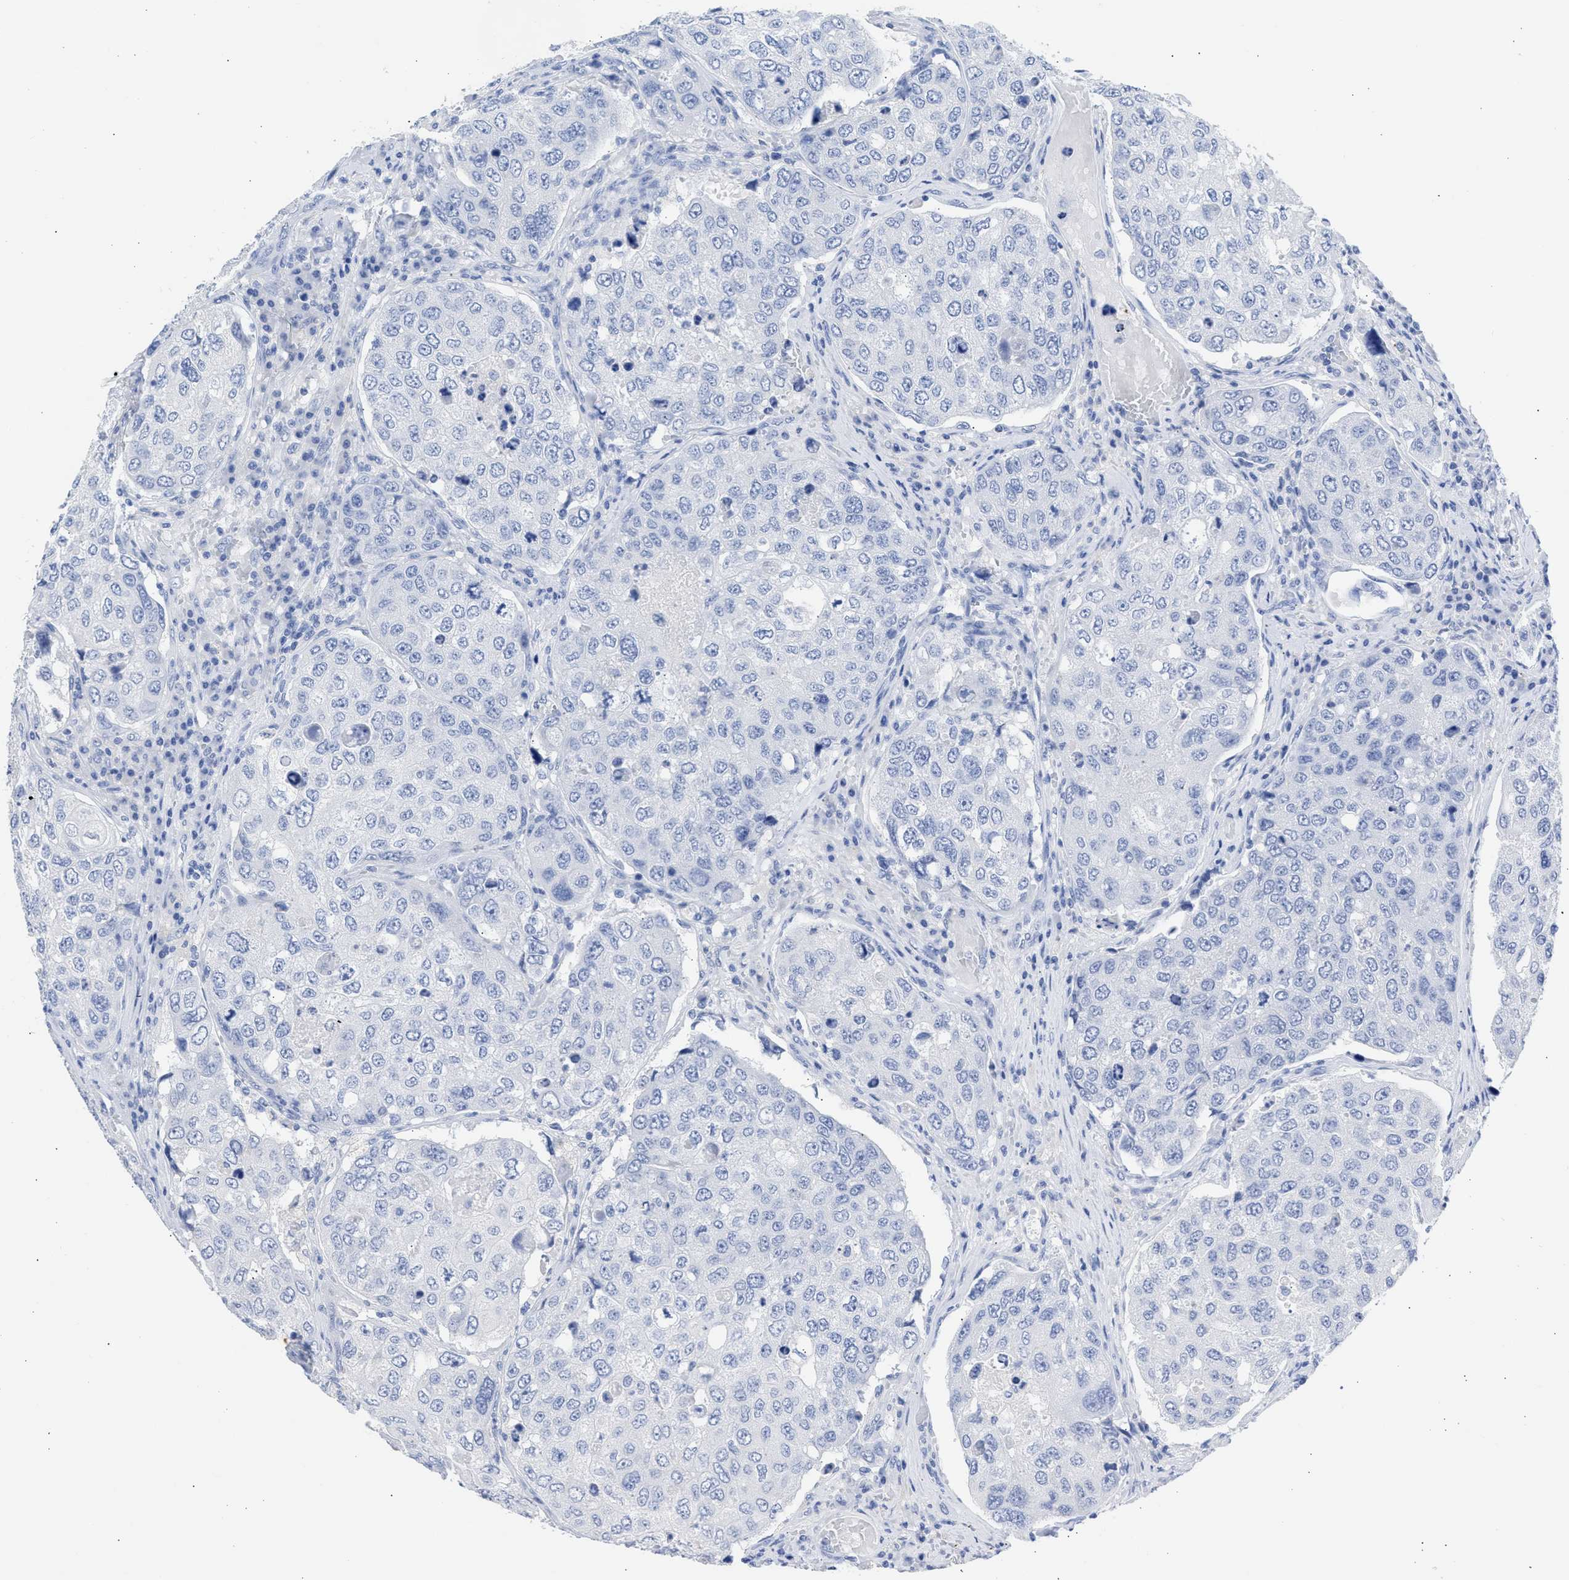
{"staining": {"intensity": "negative", "quantity": "none", "location": "none"}, "tissue": "urothelial cancer", "cell_type": "Tumor cells", "image_type": "cancer", "snomed": [{"axis": "morphology", "description": "Urothelial carcinoma, High grade"}, {"axis": "topography", "description": "Lymph node"}, {"axis": "topography", "description": "Urinary bladder"}], "caption": "The IHC micrograph has no significant staining in tumor cells of urothelial cancer tissue. (DAB immunohistochemistry, high magnification).", "gene": "NCAM1", "patient": {"sex": "male", "age": 51}}